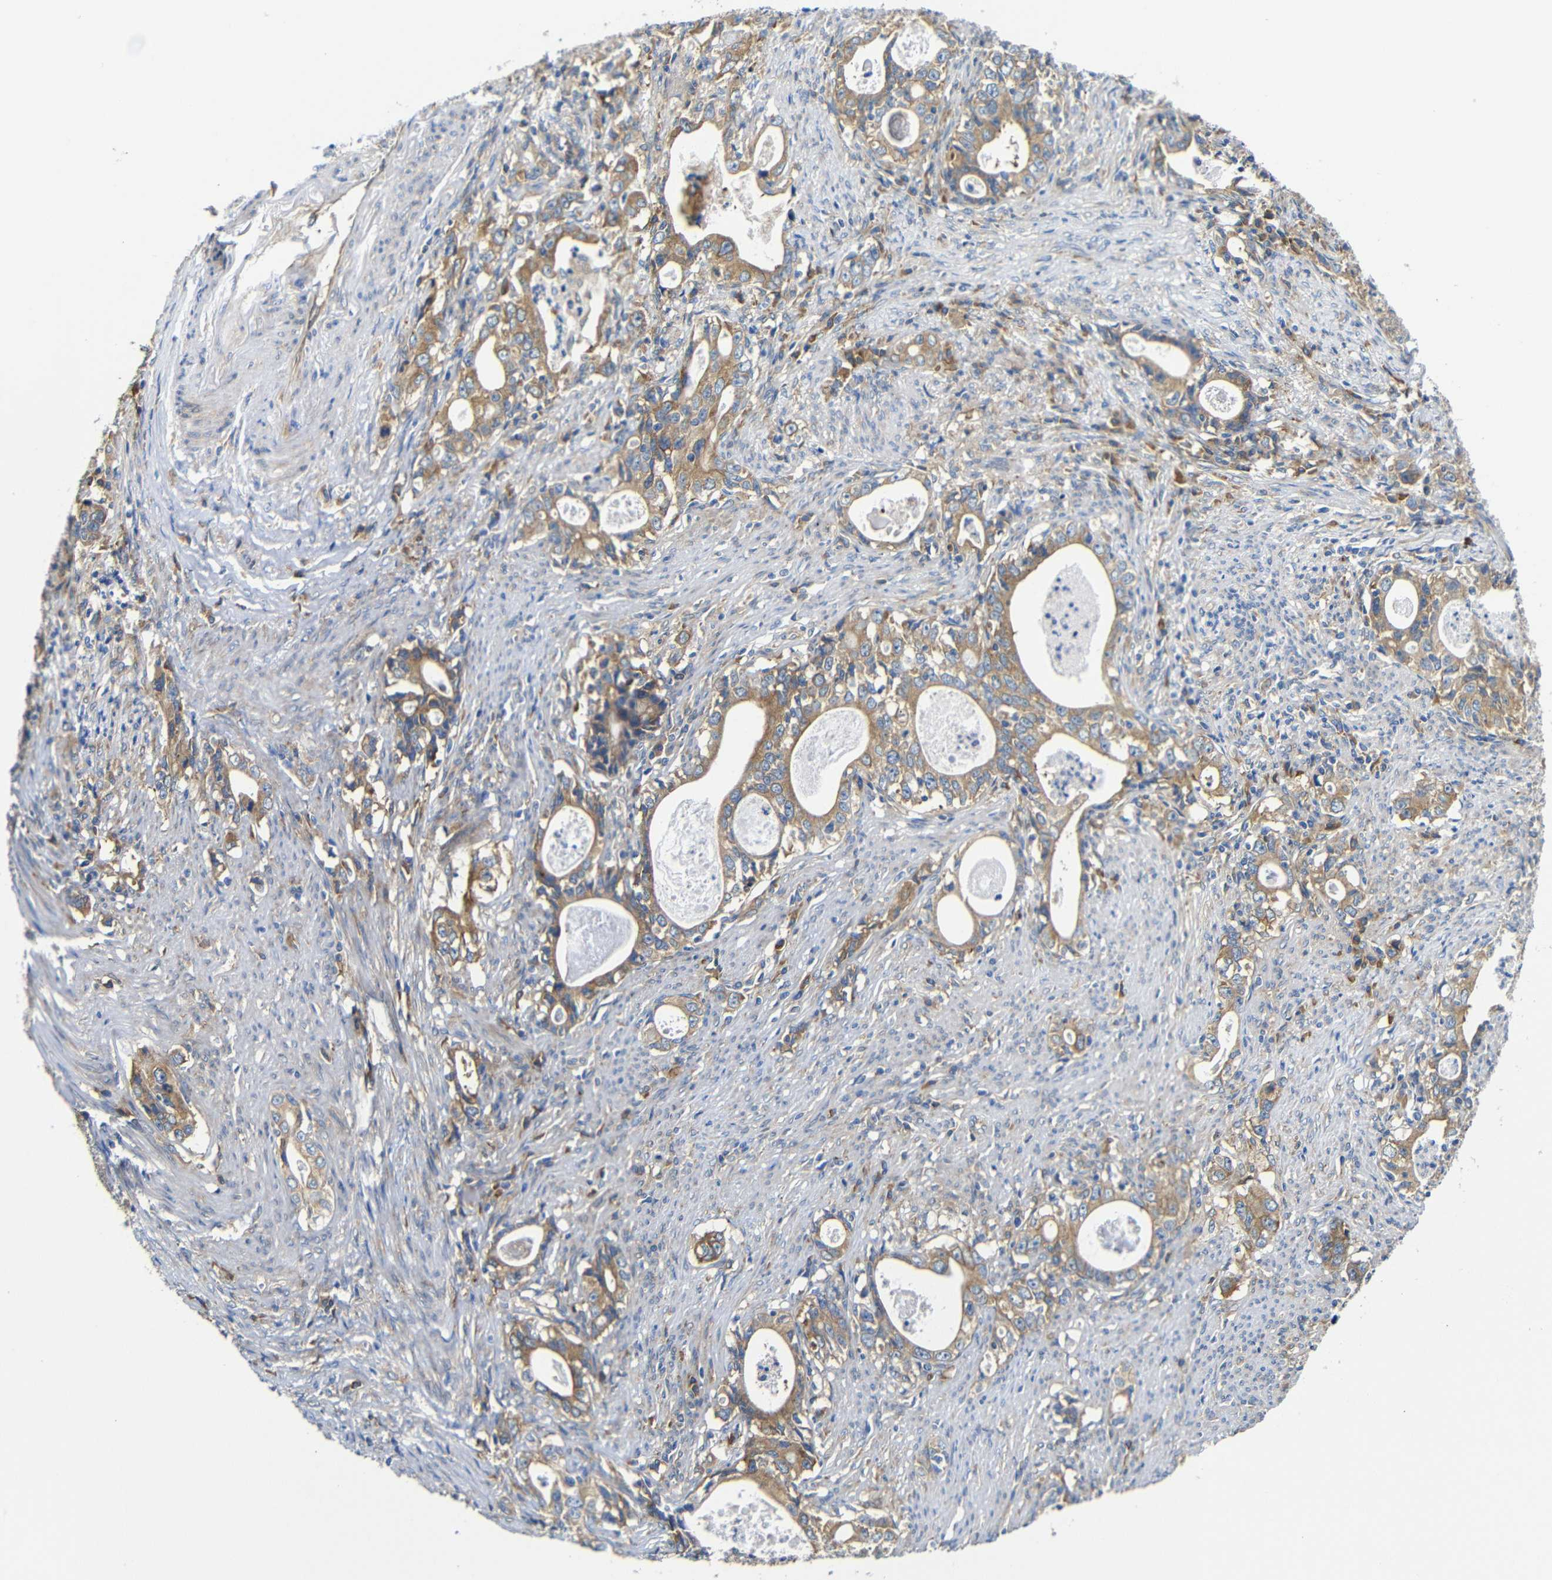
{"staining": {"intensity": "moderate", "quantity": ">75%", "location": "cytoplasmic/membranous"}, "tissue": "stomach cancer", "cell_type": "Tumor cells", "image_type": "cancer", "snomed": [{"axis": "morphology", "description": "Adenocarcinoma, NOS"}, {"axis": "topography", "description": "Stomach, lower"}], "caption": "This histopathology image shows immunohistochemistry staining of stomach cancer (adenocarcinoma), with medium moderate cytoplasmic/membranous positivity in about >75% of tumor cells.", "gene": "CLCC1", "patient": {"sex": "female", "age": 72}}